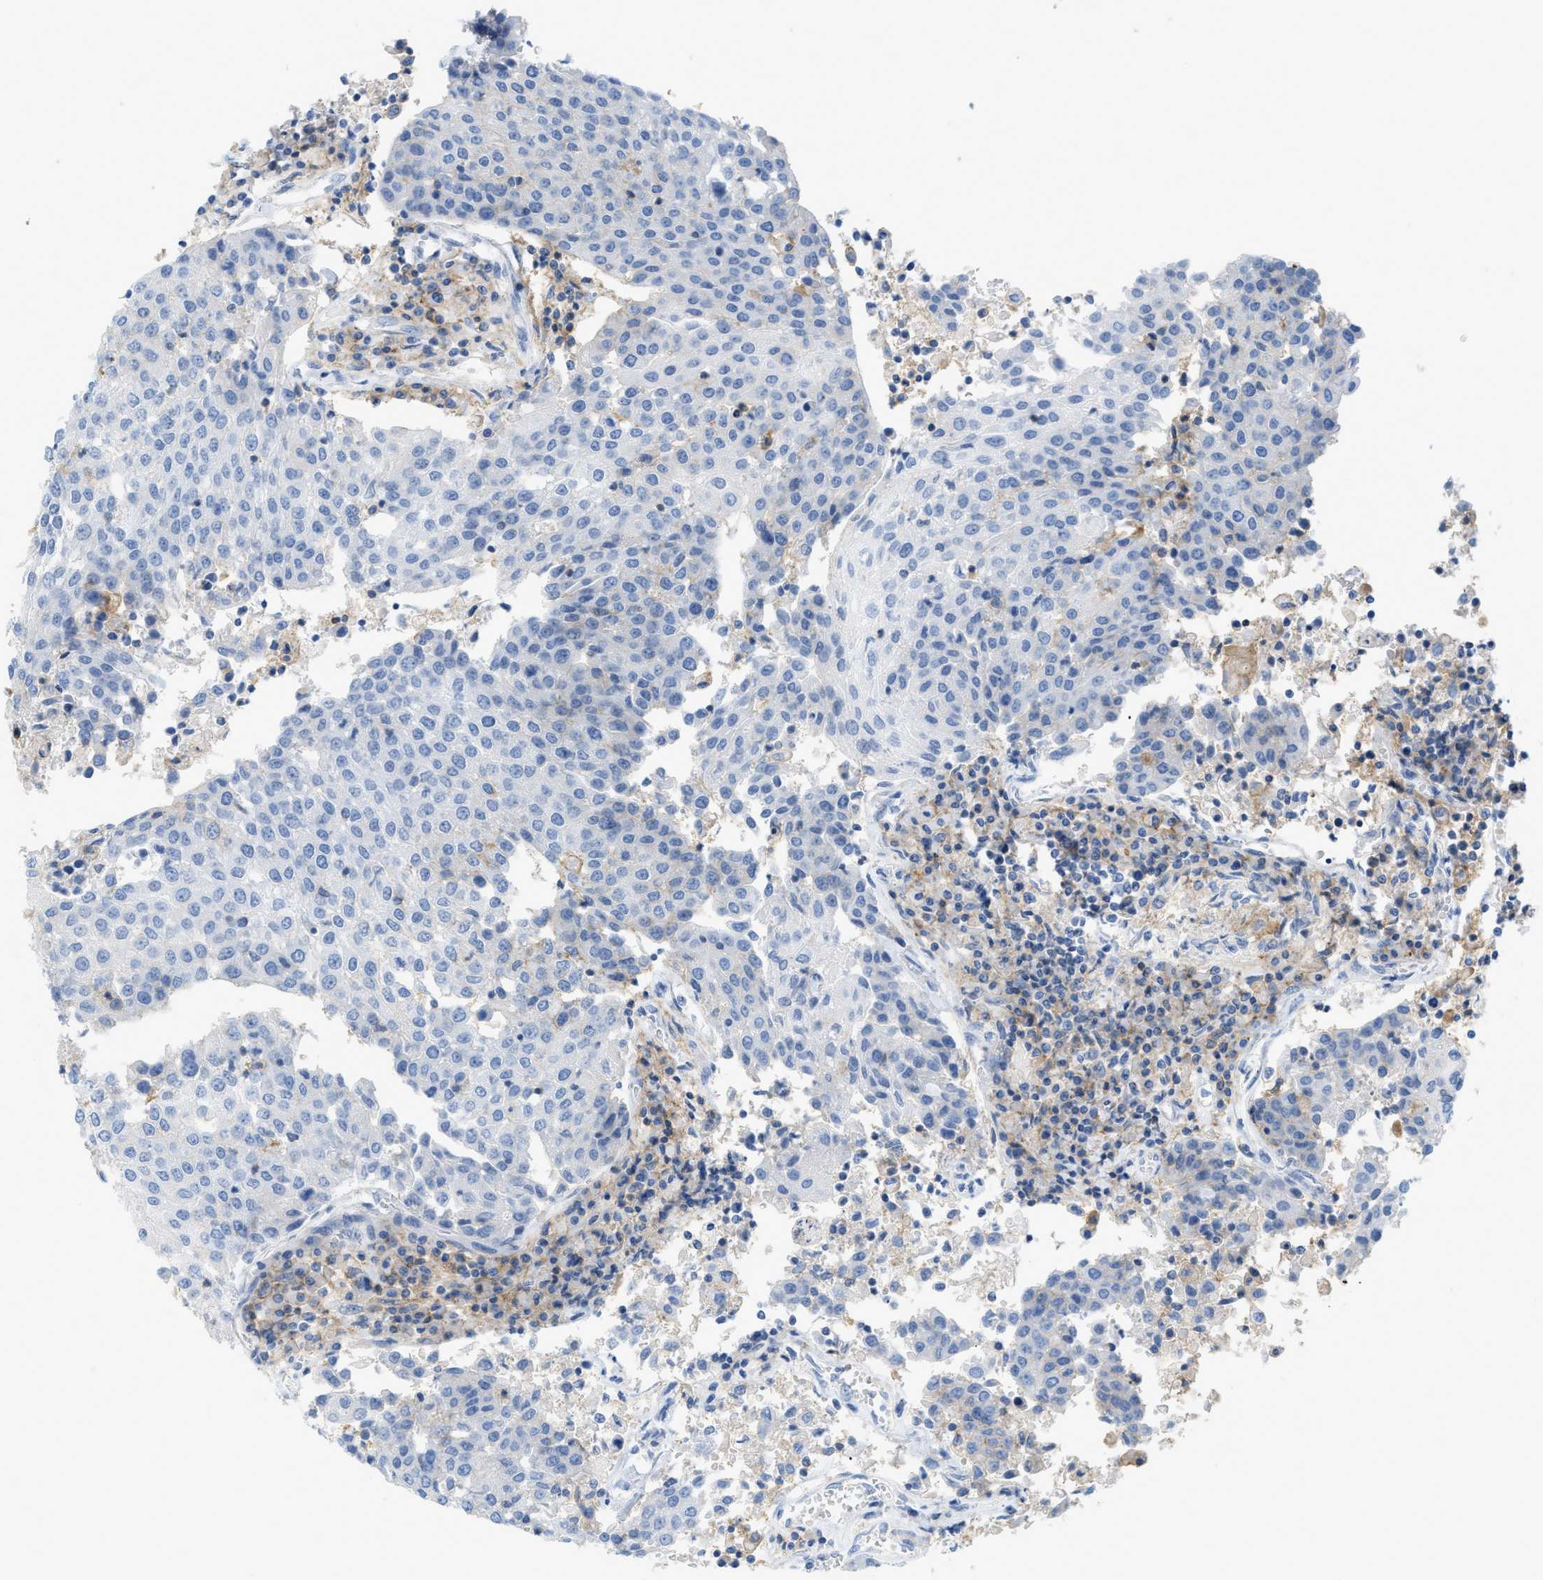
{"staining": {"intensity": "negative", "quantity": "none", "location": "none"}, "tissue": "urothelial cancer", "cell_type": "Tumor cells", "image_type": "cancer", "snomed": [{"axis": "morphology", "description": "Urothelial carcinoma, High grade"}, {"axis": "topography", "description": "Urinary bladder"}], "caption": "This is a micrograph of immunohistochemistry (IHC) staining of urothelial carcinoma (high-grade), which shows no expression in tumor cells.", "gene": "SLC3A2", "patient": {"sex": "female", "age": 85}}